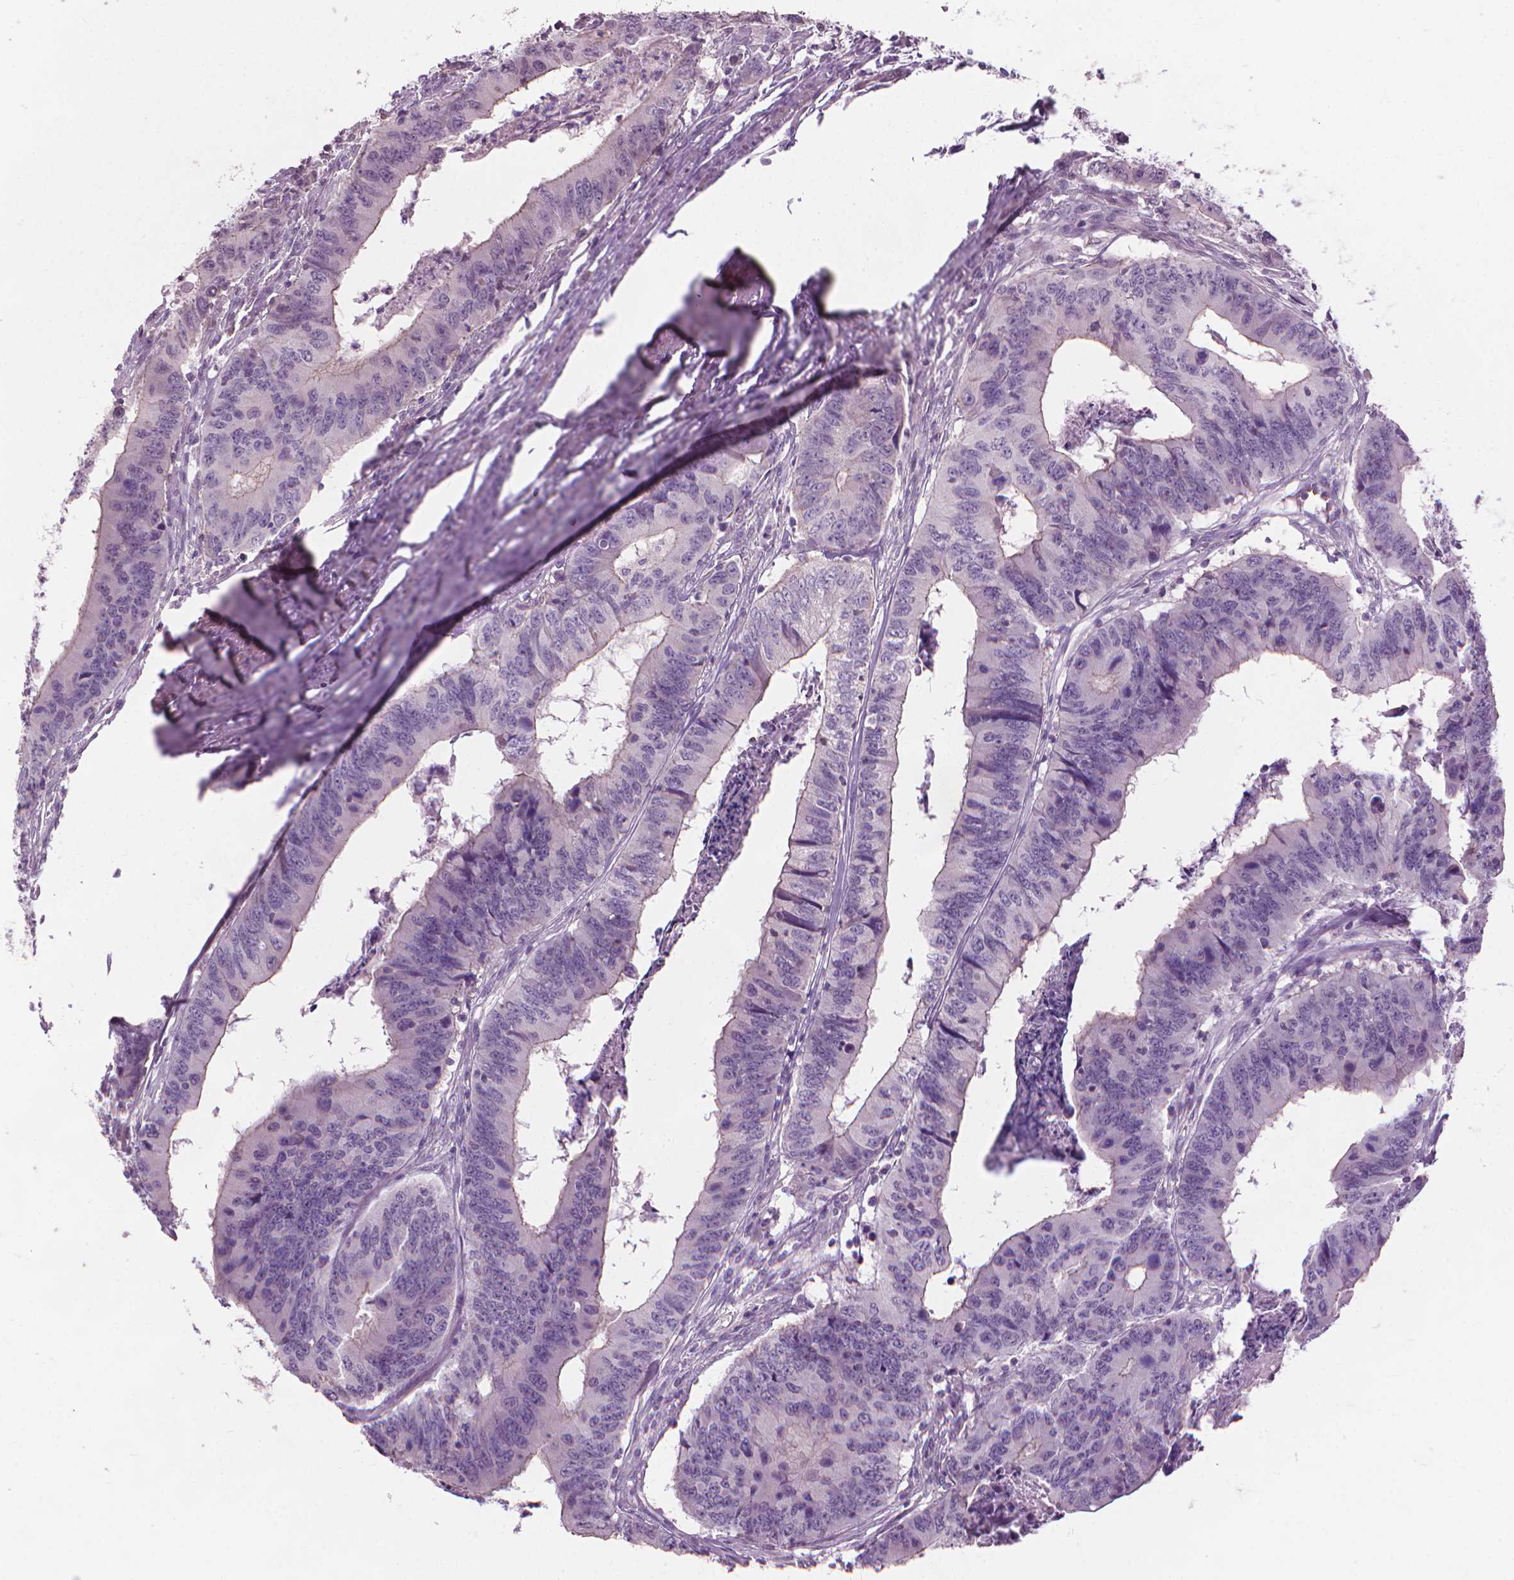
{"staining": {"intensity": "negative", "quantity": "none", "location": "none"}, "tissue": "colorectal cancer", "cell_type": "Tumor cells", "image_type": "cancer", "snomed": [{"axis": "morphology", "description": "Adenocarcinoma, NOS"}, {"axis": "topography", "description": "Colon"}], "caption": "Photomicrograph shows no protein positivity in tumor cells of colorectal cancer (adenocarcinoma) tissue.", "gene": "SAXO2", "patient": {"sex": "male", "age": 53}}